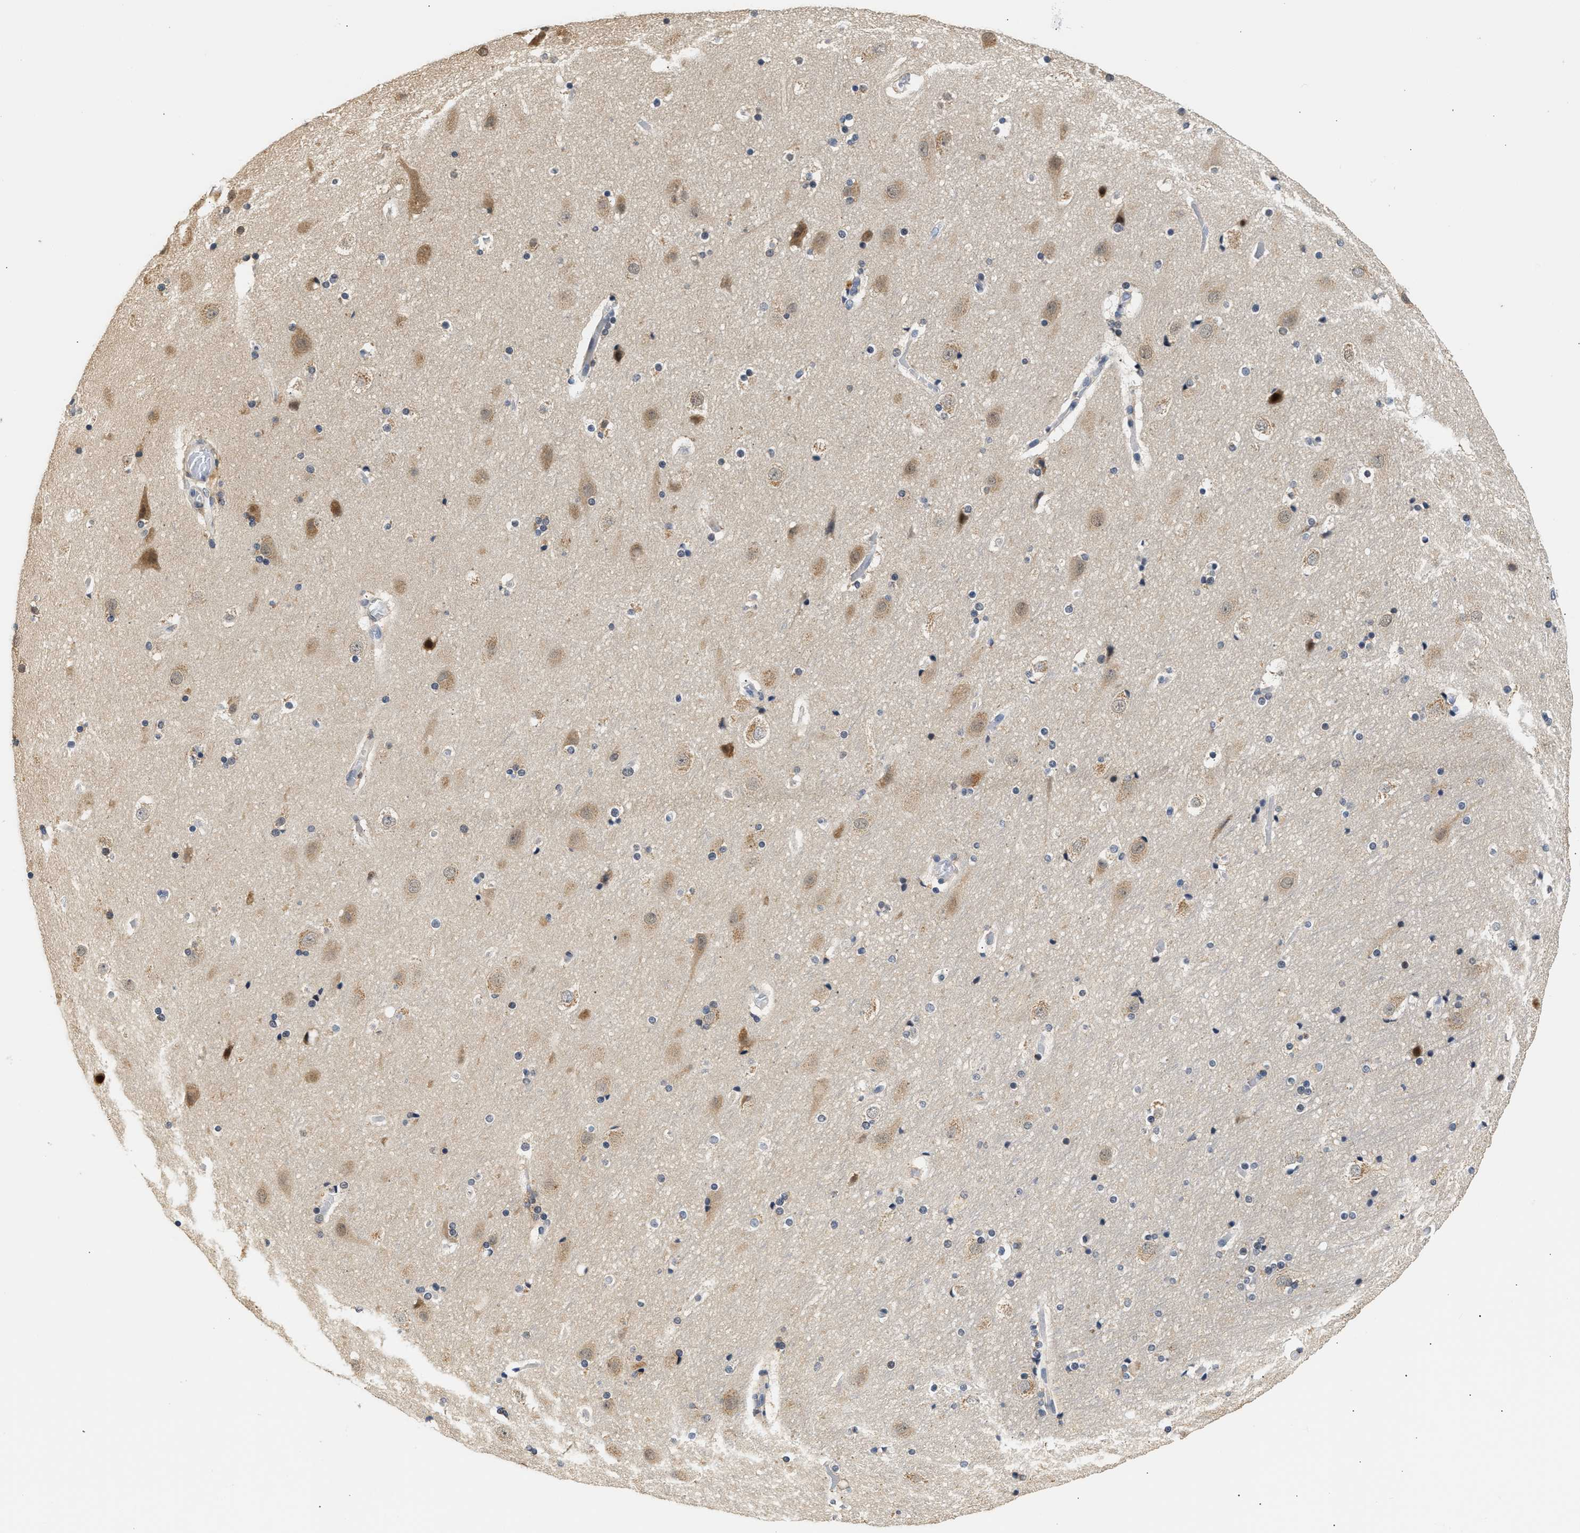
{"staining": {"intensity": "weak", "quantity": ">75%", "location": "cytoplasmic/membranous"}, "tissue": "cerebral cortex", "cell_type": "Endothelial cells", "image_type": "normal", "snomed": [{"axis": "morphology", "description": "Normal tissue, NOS"}, {"axis": "topography", "description": "Cerebral cortex"}], "caption": "Weak cytoplasmic/membranous protein positivity is appreciated in about >75% of endothelial cells in cerebral cortex. Nuclei are stained in blue.", "gene": "PPM1L", "patient": {"sex": "male", "age": 57}}